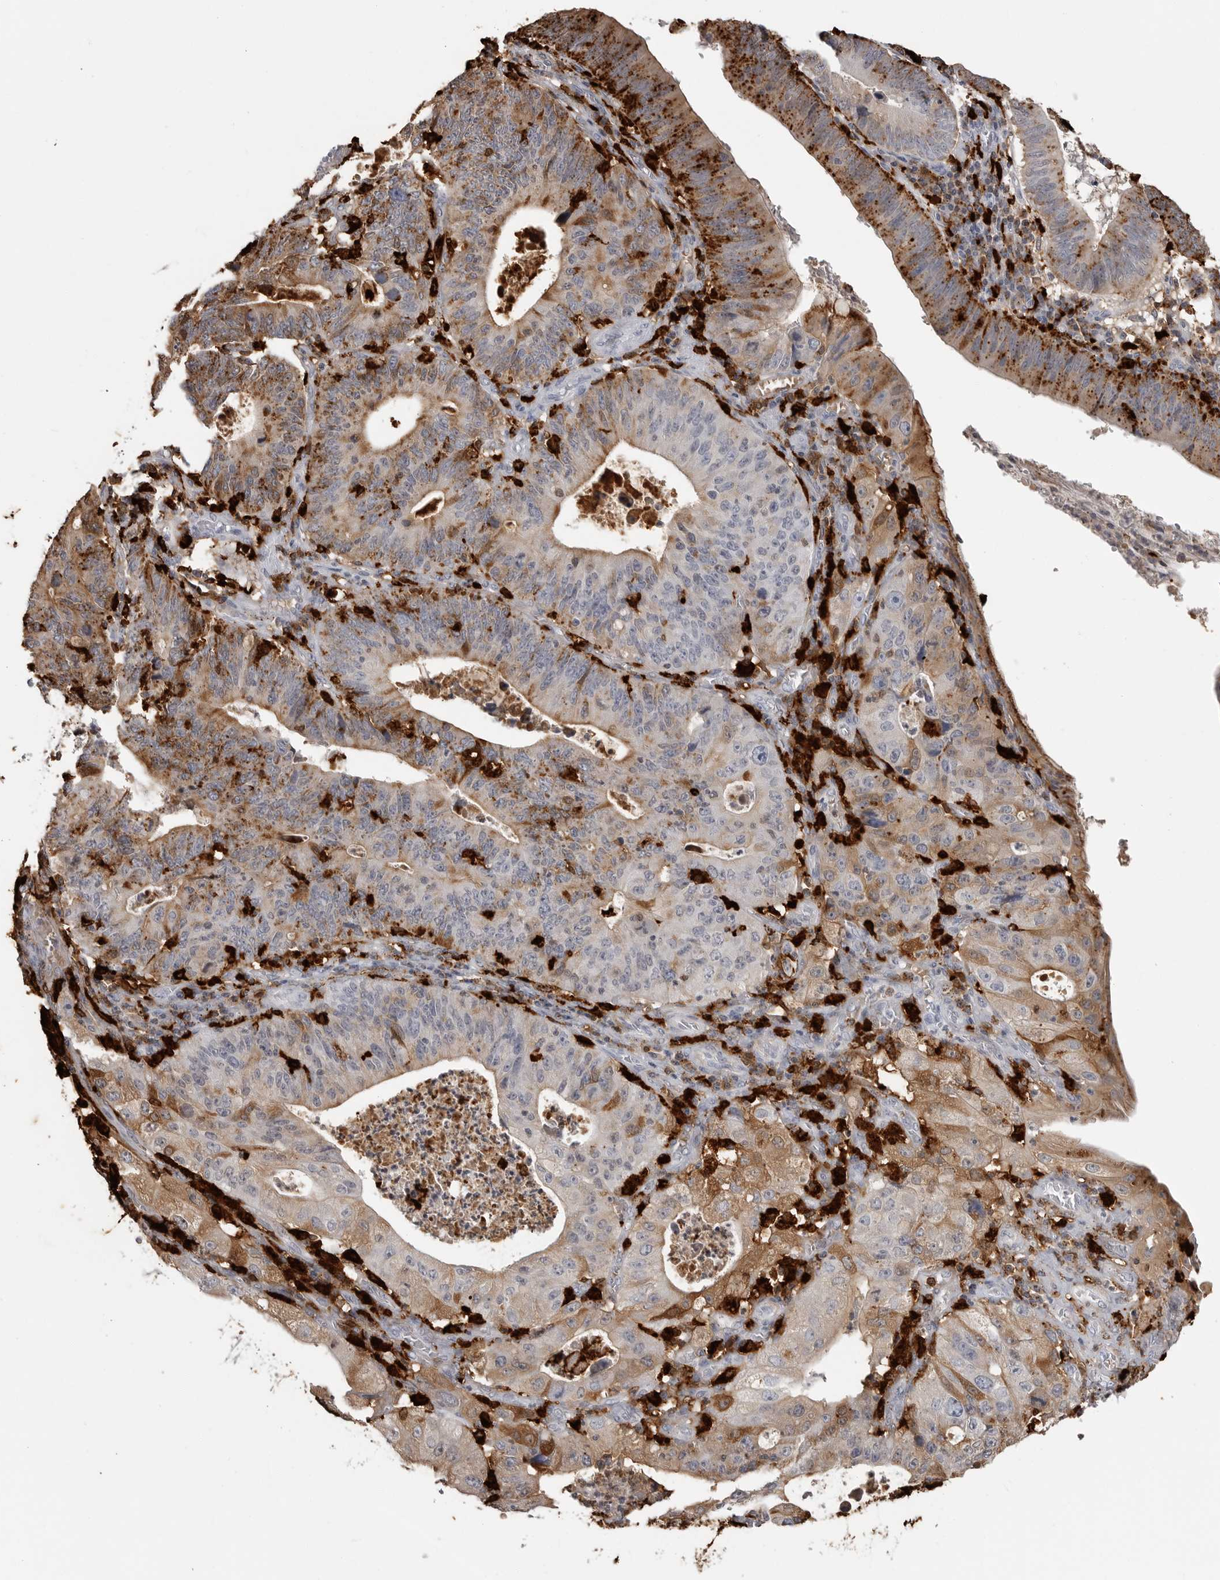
{"staining": {"intensity": "moderate", "quantity": "25%-75%", "location": "cytoplasmic/membranous"}, "tissue": "stomach cancer", "cell_type": "Tumor cells", "image_type": "cancer", "snomed": [{"axis": "morphology", "description": "Adenocarcinoma, NOS"}, {"axis": "topography", "description": "Stomach"}], "caption": "The micrograph demonstrates immunohistochemical staining of adenocarcinoma (stomach). There is moderate cytoplasmic/membranous staining is identified in about 25%-75% of tumor cells. The staining was performed using DAB (3,3'-diaminobenzidine) to visualize the protein expression in brown, while the nuclei were stained in blue with hematoxylin (Magnification: 20x).", "gene": "IFI30", "patient": {"sex": "male", "age": 59}}